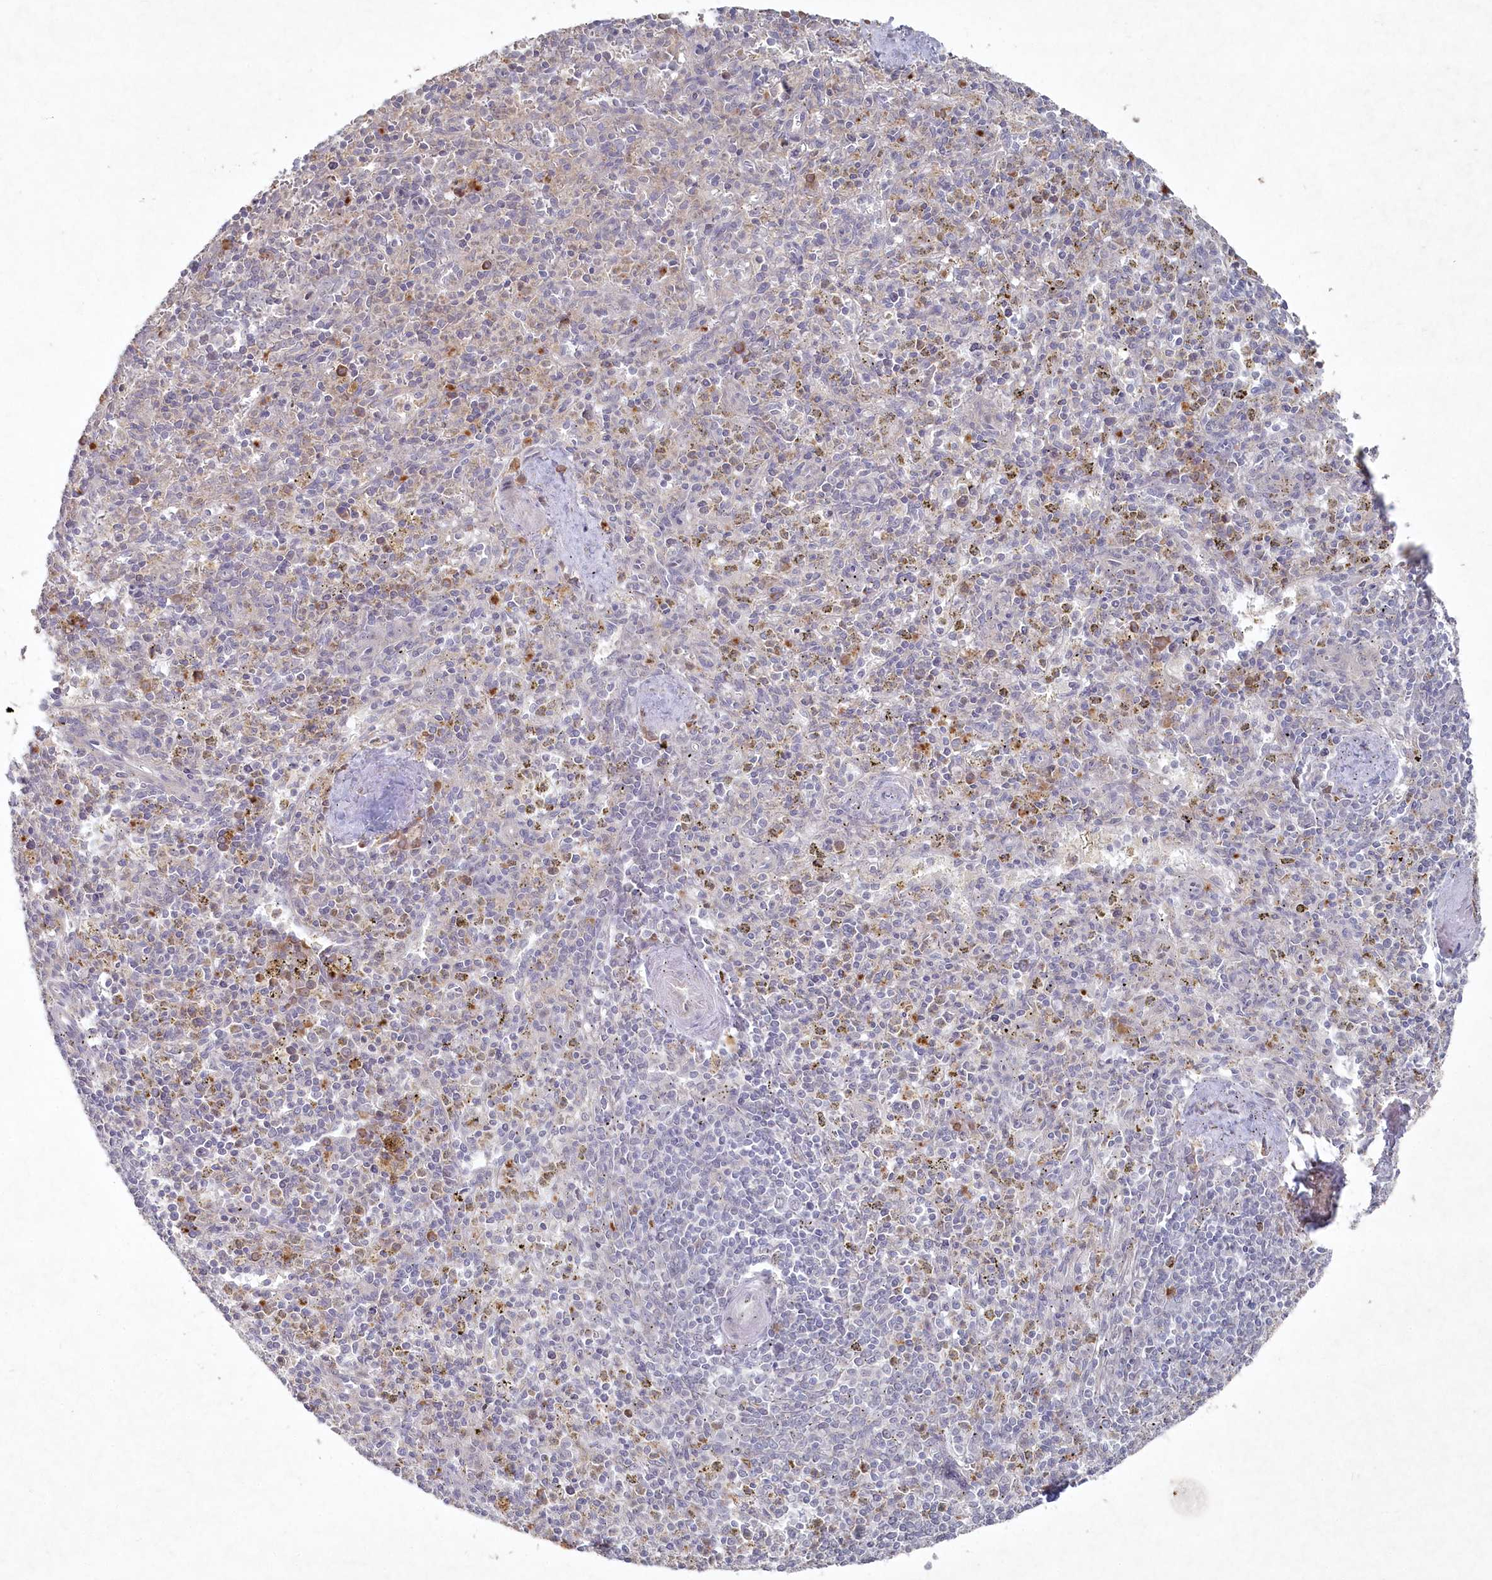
{"staining": {"intensity": "negative", "quantity": "none", "location": "none"}, "tissue": "spleen", "cell_type": "Cells in red pulp", "image_type": "normal", "snomed": [{"axis": "morphology", "description": "Normal tissue, NOS"}, {"axis": "topography", "description": "Spleen"}], "caption": "An image of spleen stained for a protein displays no brown staining in cells in red pulp. (Stains: DAB (3,3'-diaminobenzidine) IHC with hematoxylin counter stain, Microscopy: brightfield microscopy at high magnification).", "gene": "TGFBRAP1", "patient": {"sex": "male", "age": 72}}